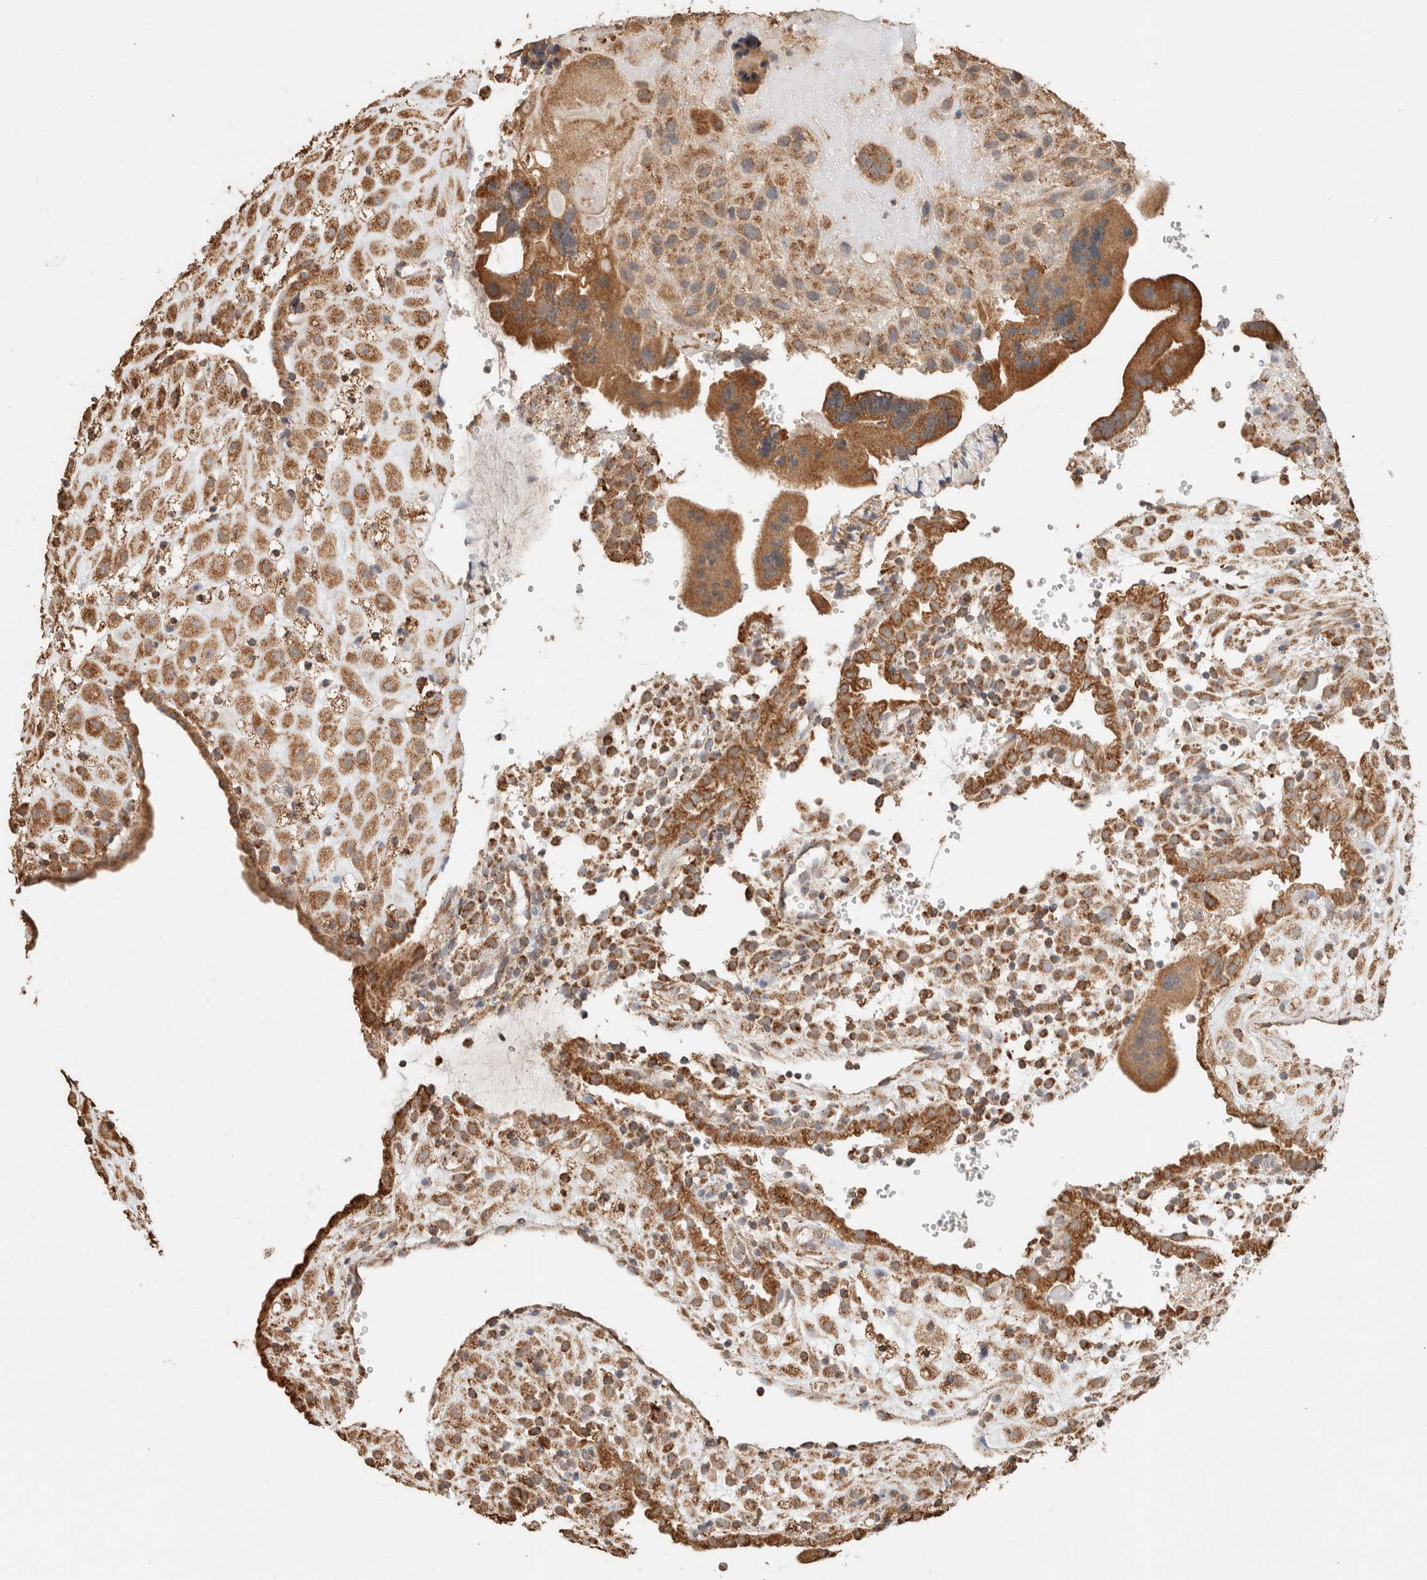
{"staining": {"intensity": "moderate", "quantity": ">75%", "location": "cytoplasmic/membranous"}, "tissue": "placenta", "cell_type": "Decidual cells", "image_type": "normal", "snomed": [{"axis": "morphology", "description": "Normal tissue, NOS"}, {"axis": "topography", "description": "Placenta"}], "caption": "Protein staining displays moderate cytoplasmic/membranous expression in about >75% of decidual cells in unremarkable placenta.", "gene": "SDC2", "patient": {"sex": "female", "age": 18}}